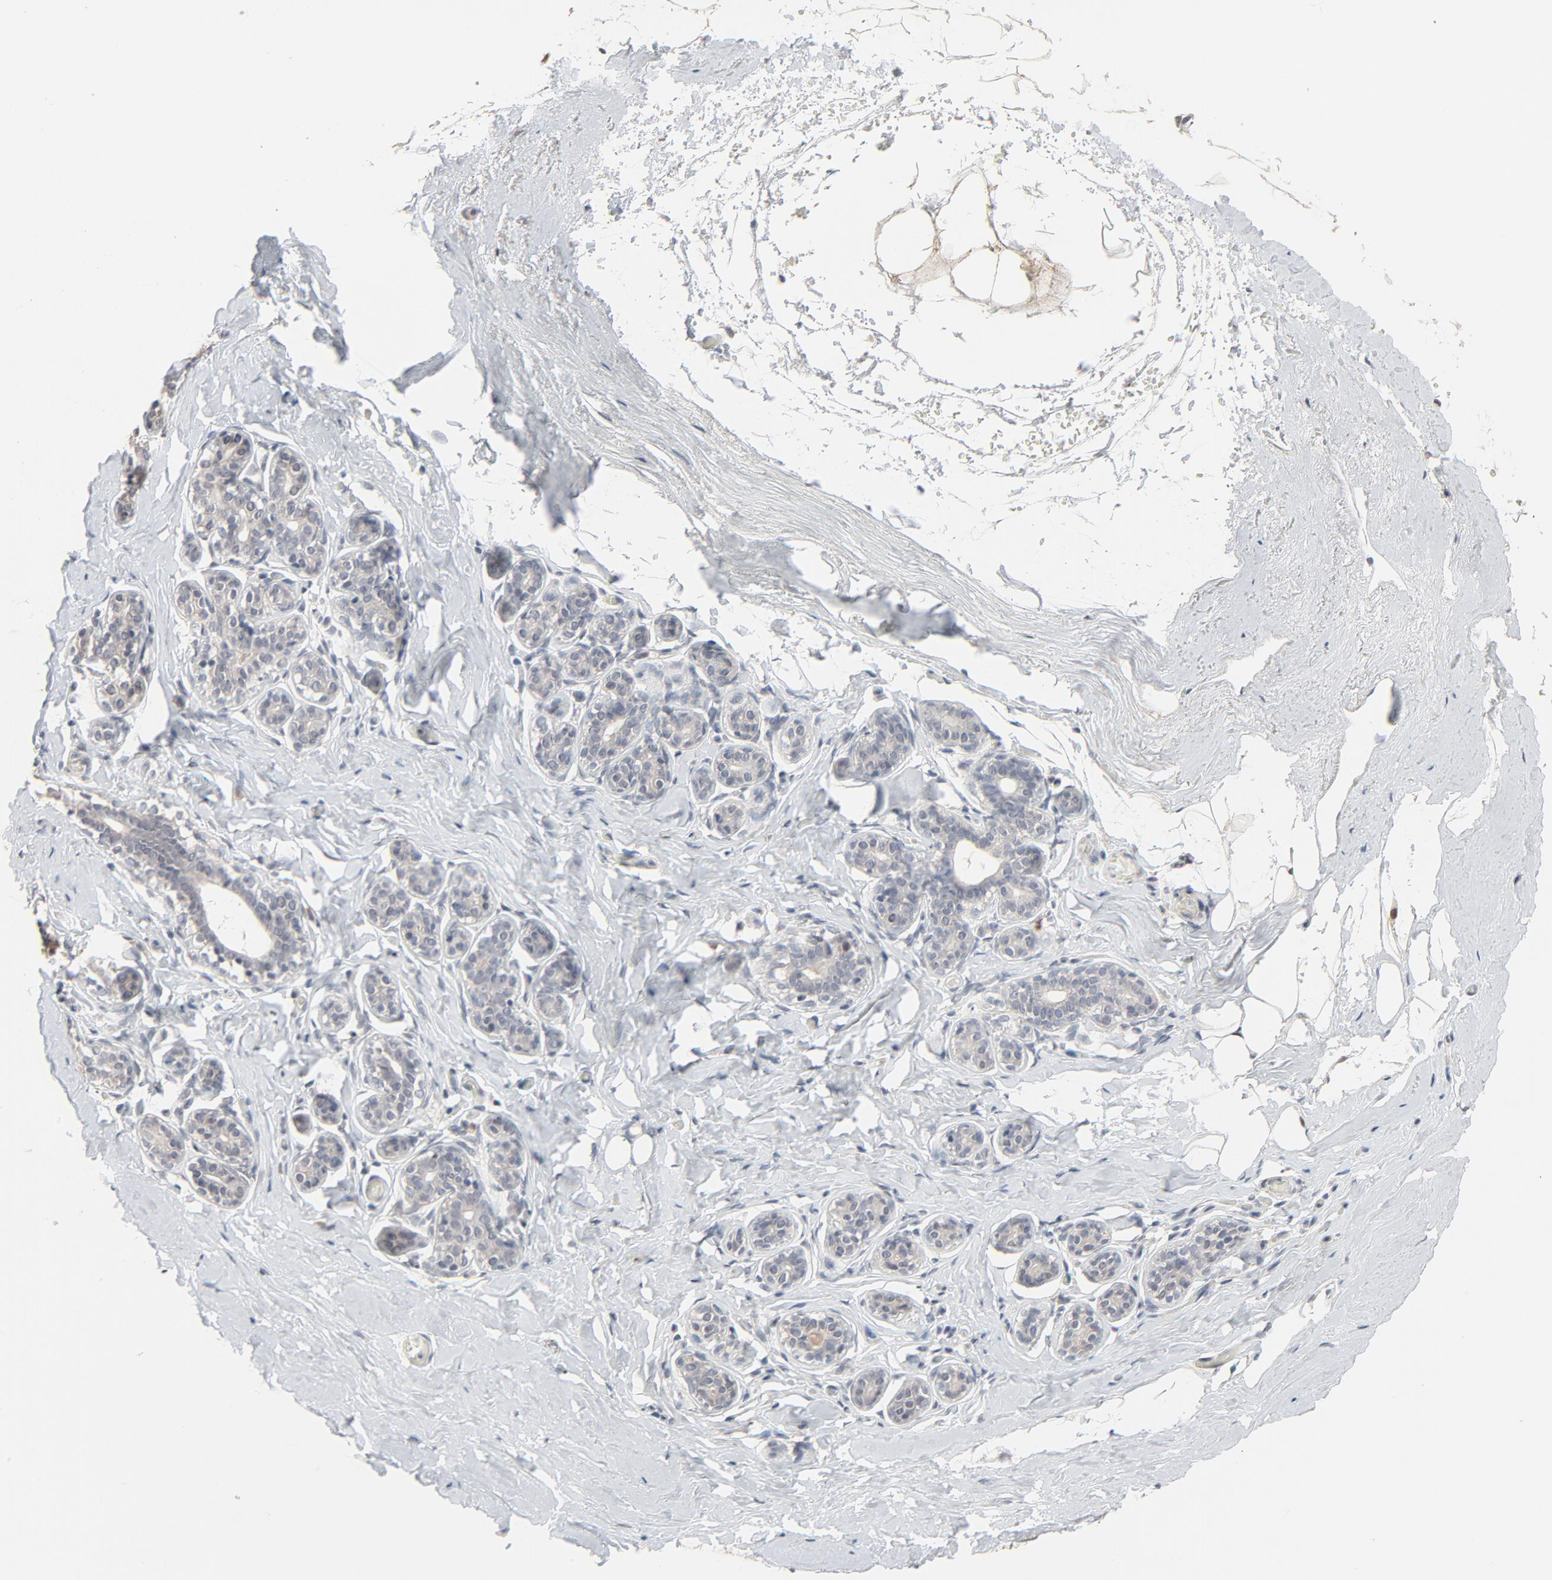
{"staining": {"intensity": "negative", "quantity": "none", "location": "none"}, "tissue": "breast", "cell_type": "Adipocytes", "image_type": "normal", "snomed": [{"axis": "morphology", "description": "Normal tissue, NOS"}, {"axis": "topography", "description": "Breast"}, {"axis": "topography", "description": "Soft tissue"}], "caption": "Immunohistochemical staining of normal breast displays no significant staining in adipocytes. The staining was performed using DAB (3,3'-diaminobenzidine) to visualize the protein expression in brown, while the nuclei were stained in blue with hematoxylin (Magnification: 20x).", "gene": "MT3", "patient": {"sex": "female", "age": 75}}